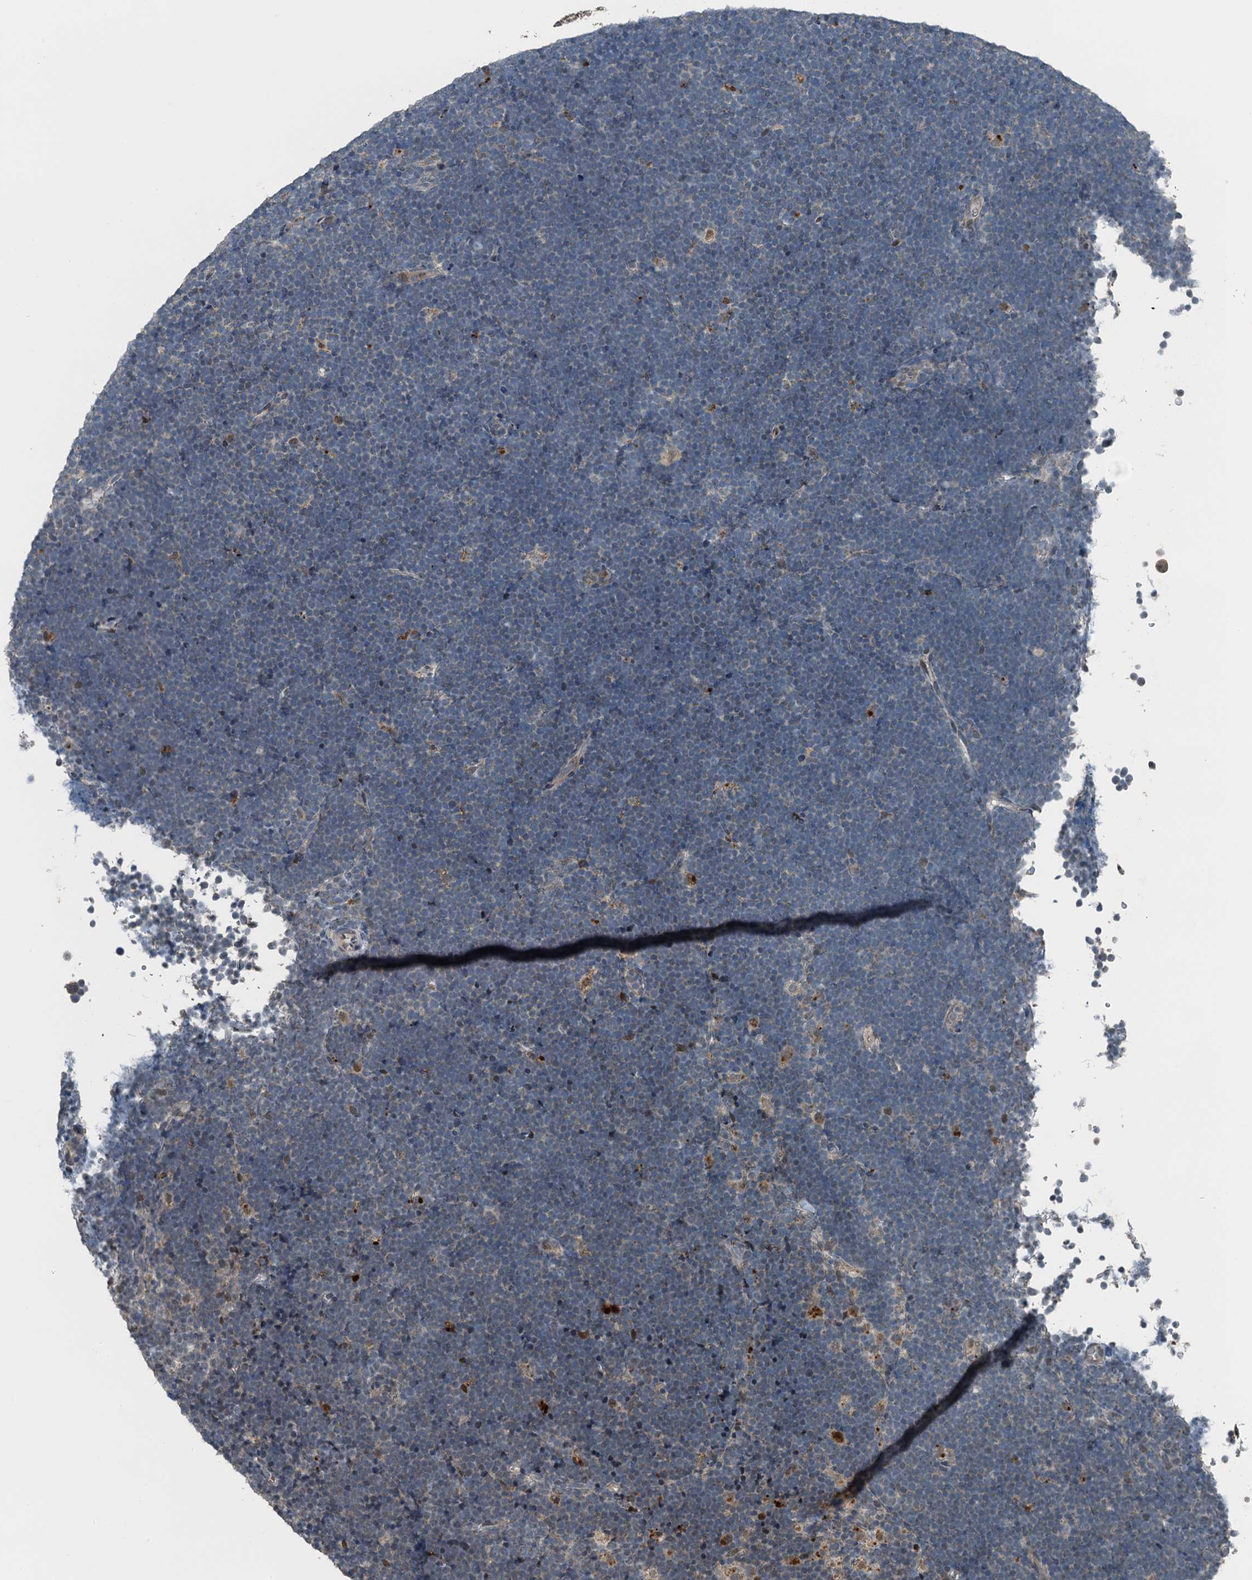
{"staining": {"intensity": "negative", "quantity": "none", "location": "none"}, "tissue": "lymphoma", "cell_type": "Tumor cells", "image_type": "cancer", "snomed": [{"axis": "morphology", "description": "Malignant lymphoma, non-Hodgkin's type, High grade"}, {"axis": "topography", "description": "Lymph node"}], "caption": "Immunohistochemistry (IHC) image of human high-grade malignant lymphoma, non-Hodgkin's type stained for a protein (brown), which exhibits no staining in tumor cells. (Stains: DAB IHC with hematoxylin counter stain, Microscopy: brightfield microscopy at high magnification).", "gene": "BMERB1", "patient": {"sex": "male", "age": 13}}